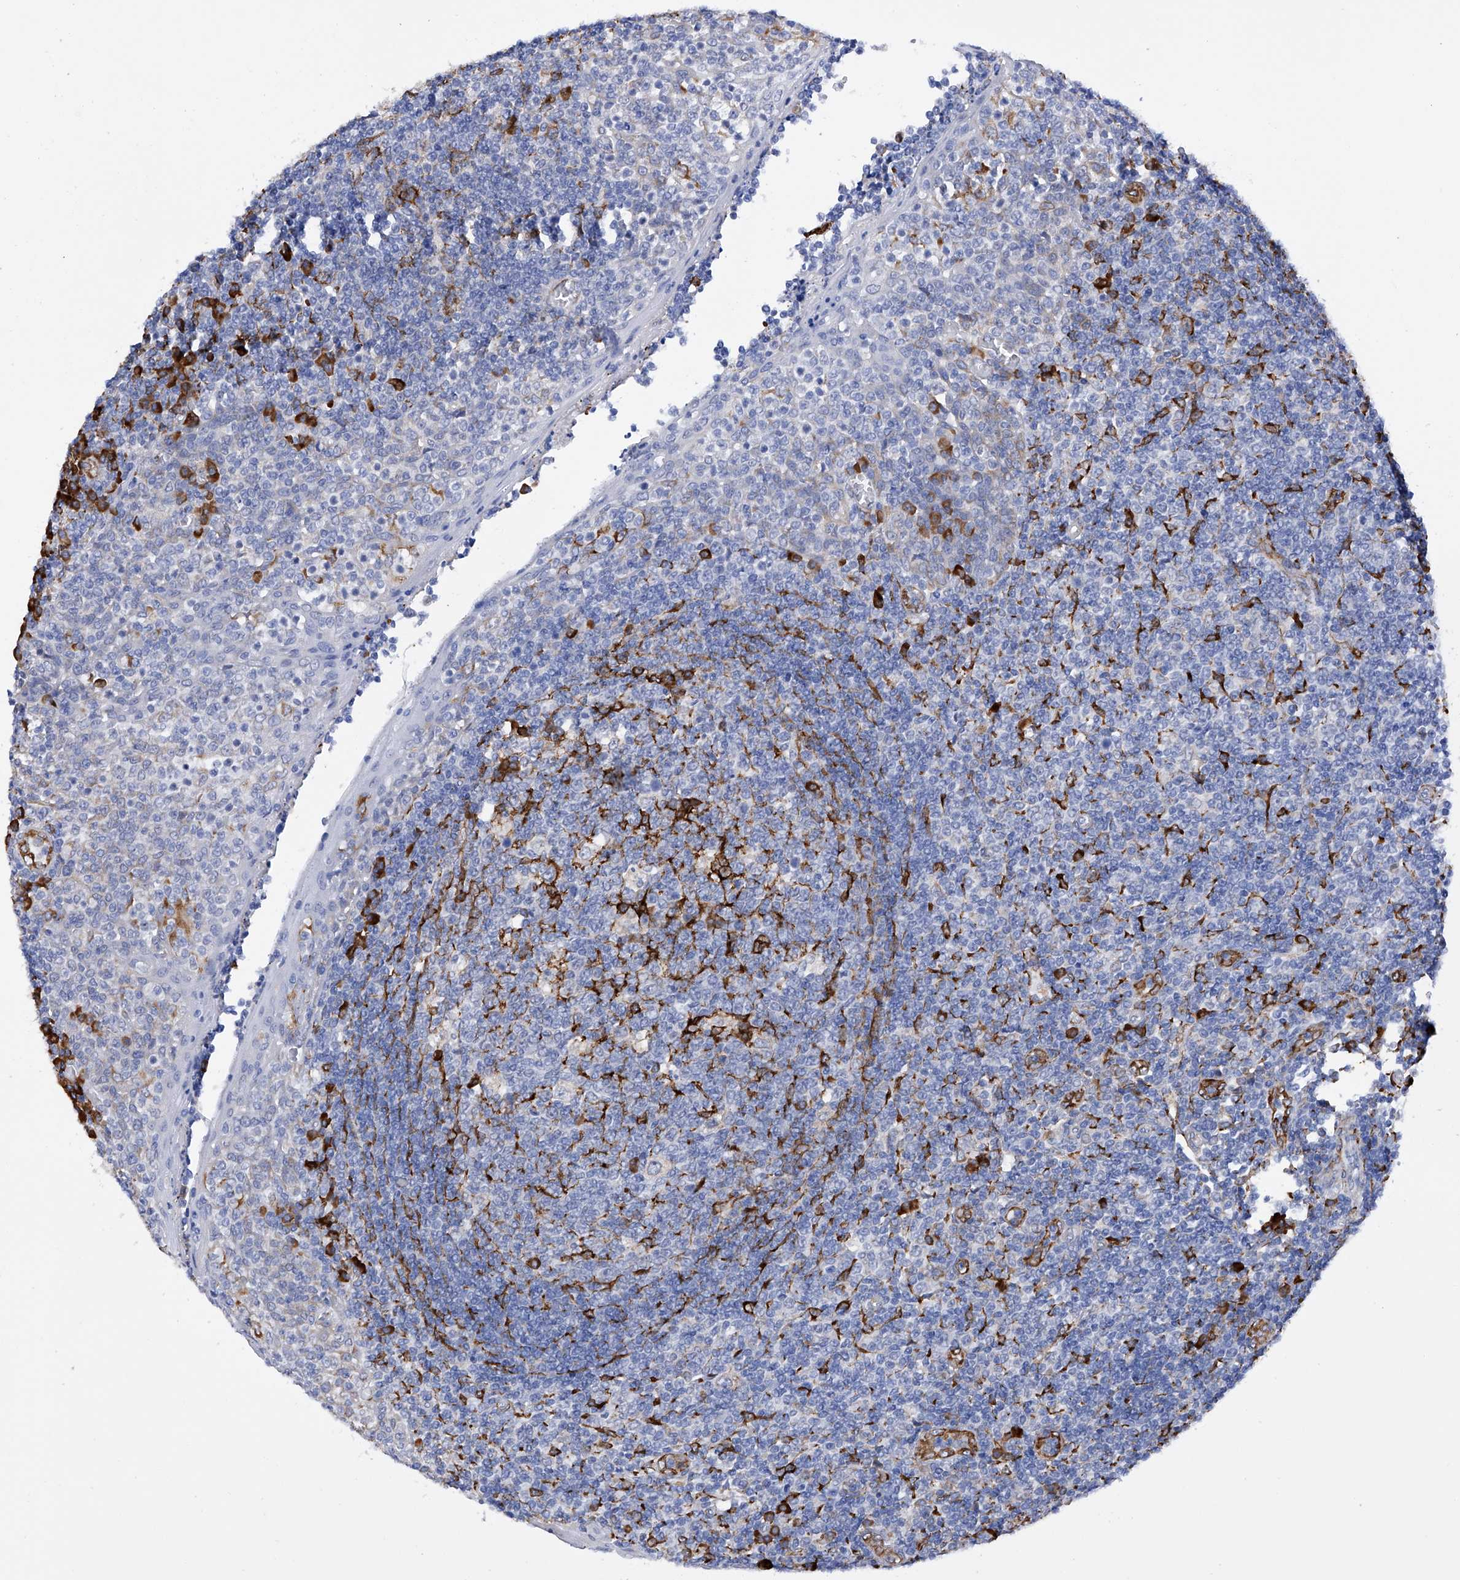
{"staining": {"intensity": "strong", "quantity": "<25%", "location": "cytoplasmic/membranous"}, "tissue": "tonsil", "cell_type": "Germinal center cells", "image_type": "normal", "snomed": [{"axis": "morphology", "description": "Normal tissue, NOS"}, {"axis": "topography", "description": "Tonsil"}], "caption": "Immunohistochemical staining of unremarkable tonsil exhibits medium levels of strong cytoplasmic/membranous expression in about <25% of germinal center cells. The staining is performed using DAB (3,3'-diaminobenzidine) brown chromogen to label protein expression. The nuclei are counter-stained blue using hematoxylin.", "gene": "PDIA5", "patient": {"sex": "female", "age": 19}}